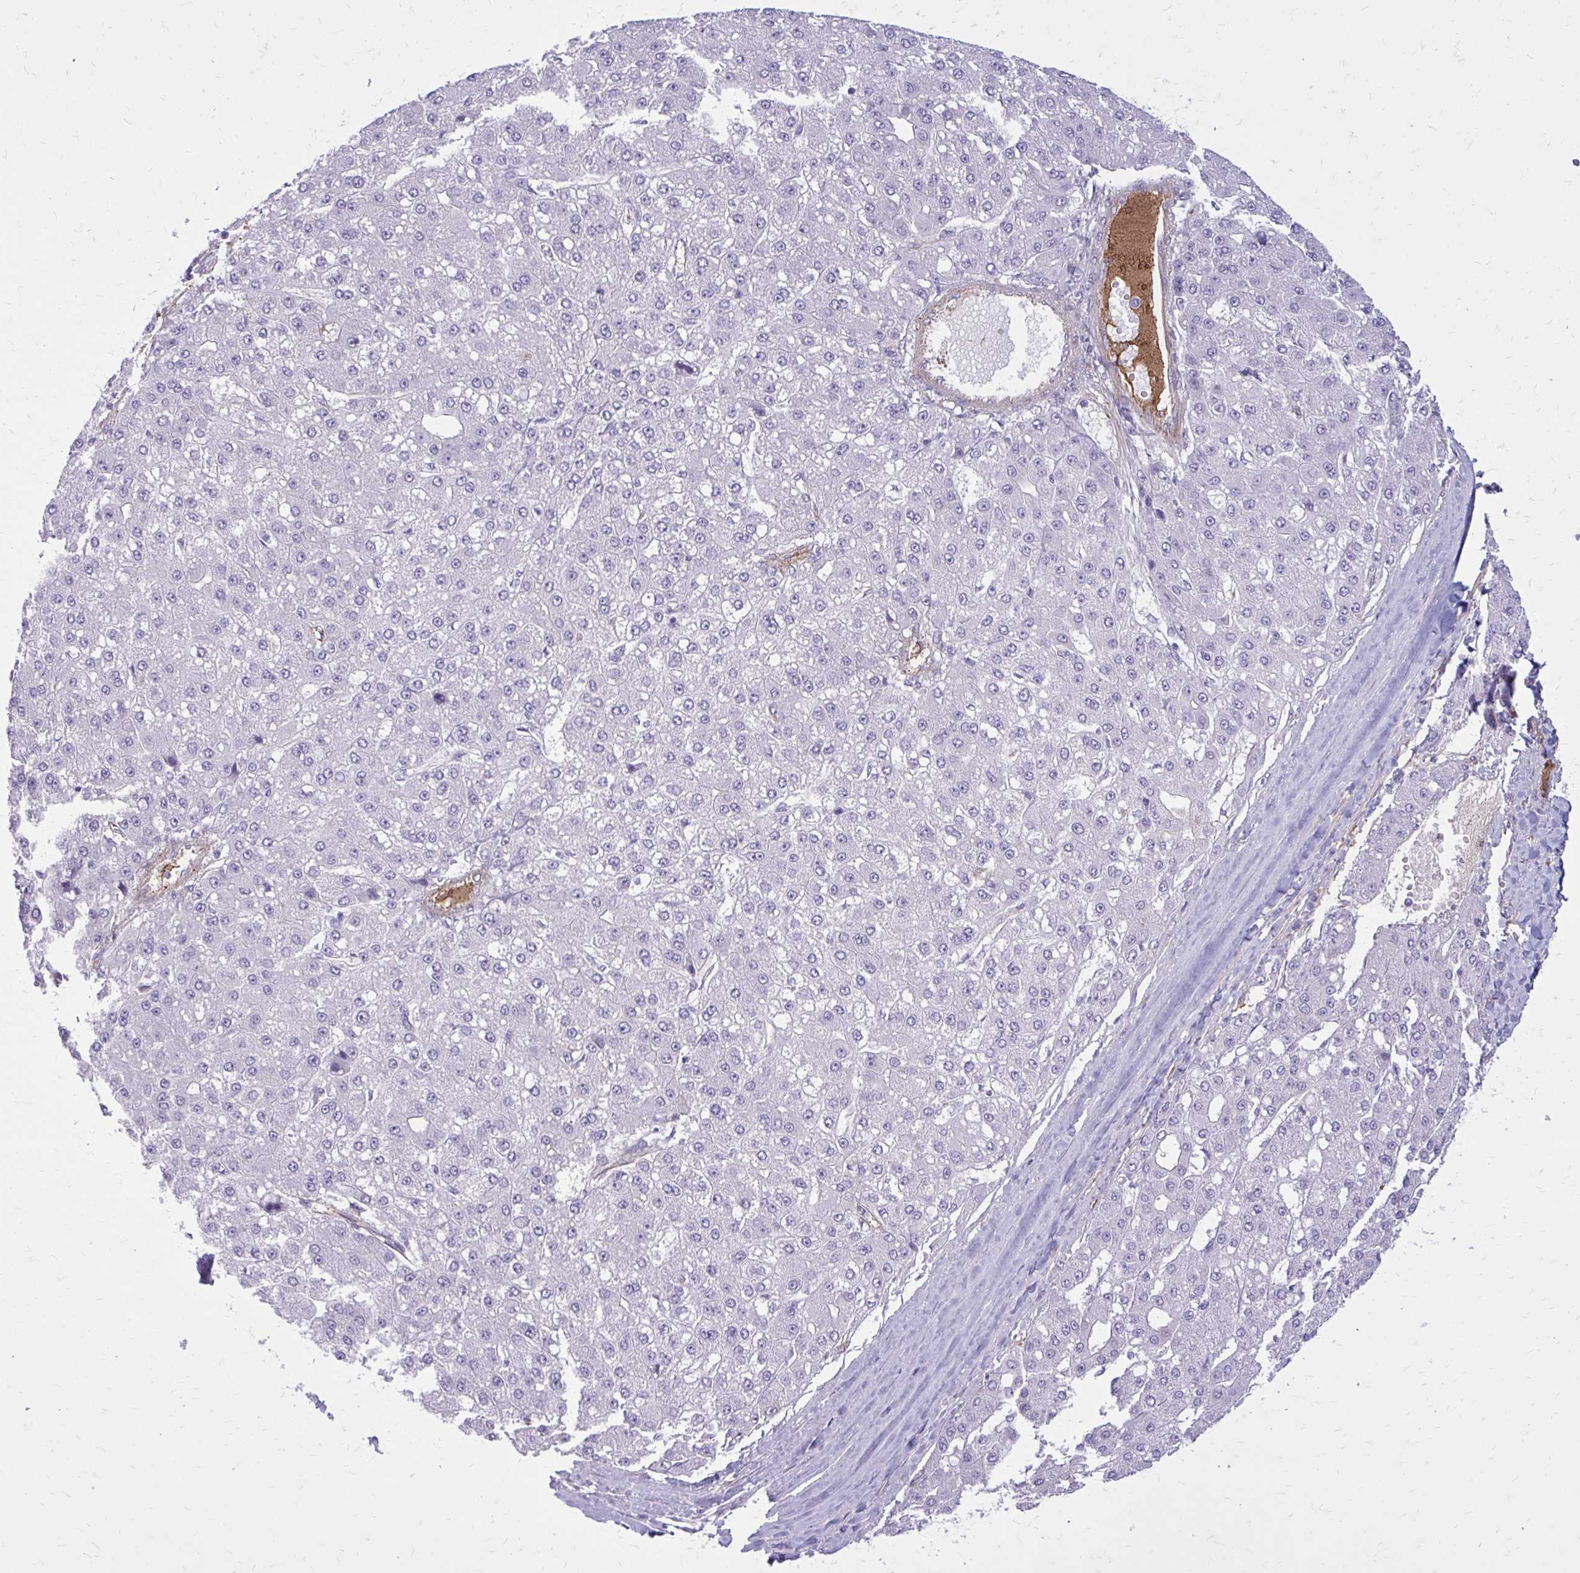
{"staining": {"intensity": "negative", "quantity": "none", "location": "none"}, "tissue": "liver cancer", "cell_type": "Tumor cells", "image_type": "cancer", "snomed": [{"axis": "morphology", "description": "Carcinoma, Hepatocellular, NOS"}, {"axis": "topography", "description": "Liver"}], "caption": "Tumor cells show no significant expression in liver hepatocellular carcinoma.", "gene": "BEND5", "patient": {"sex": "male", "age": 67}}